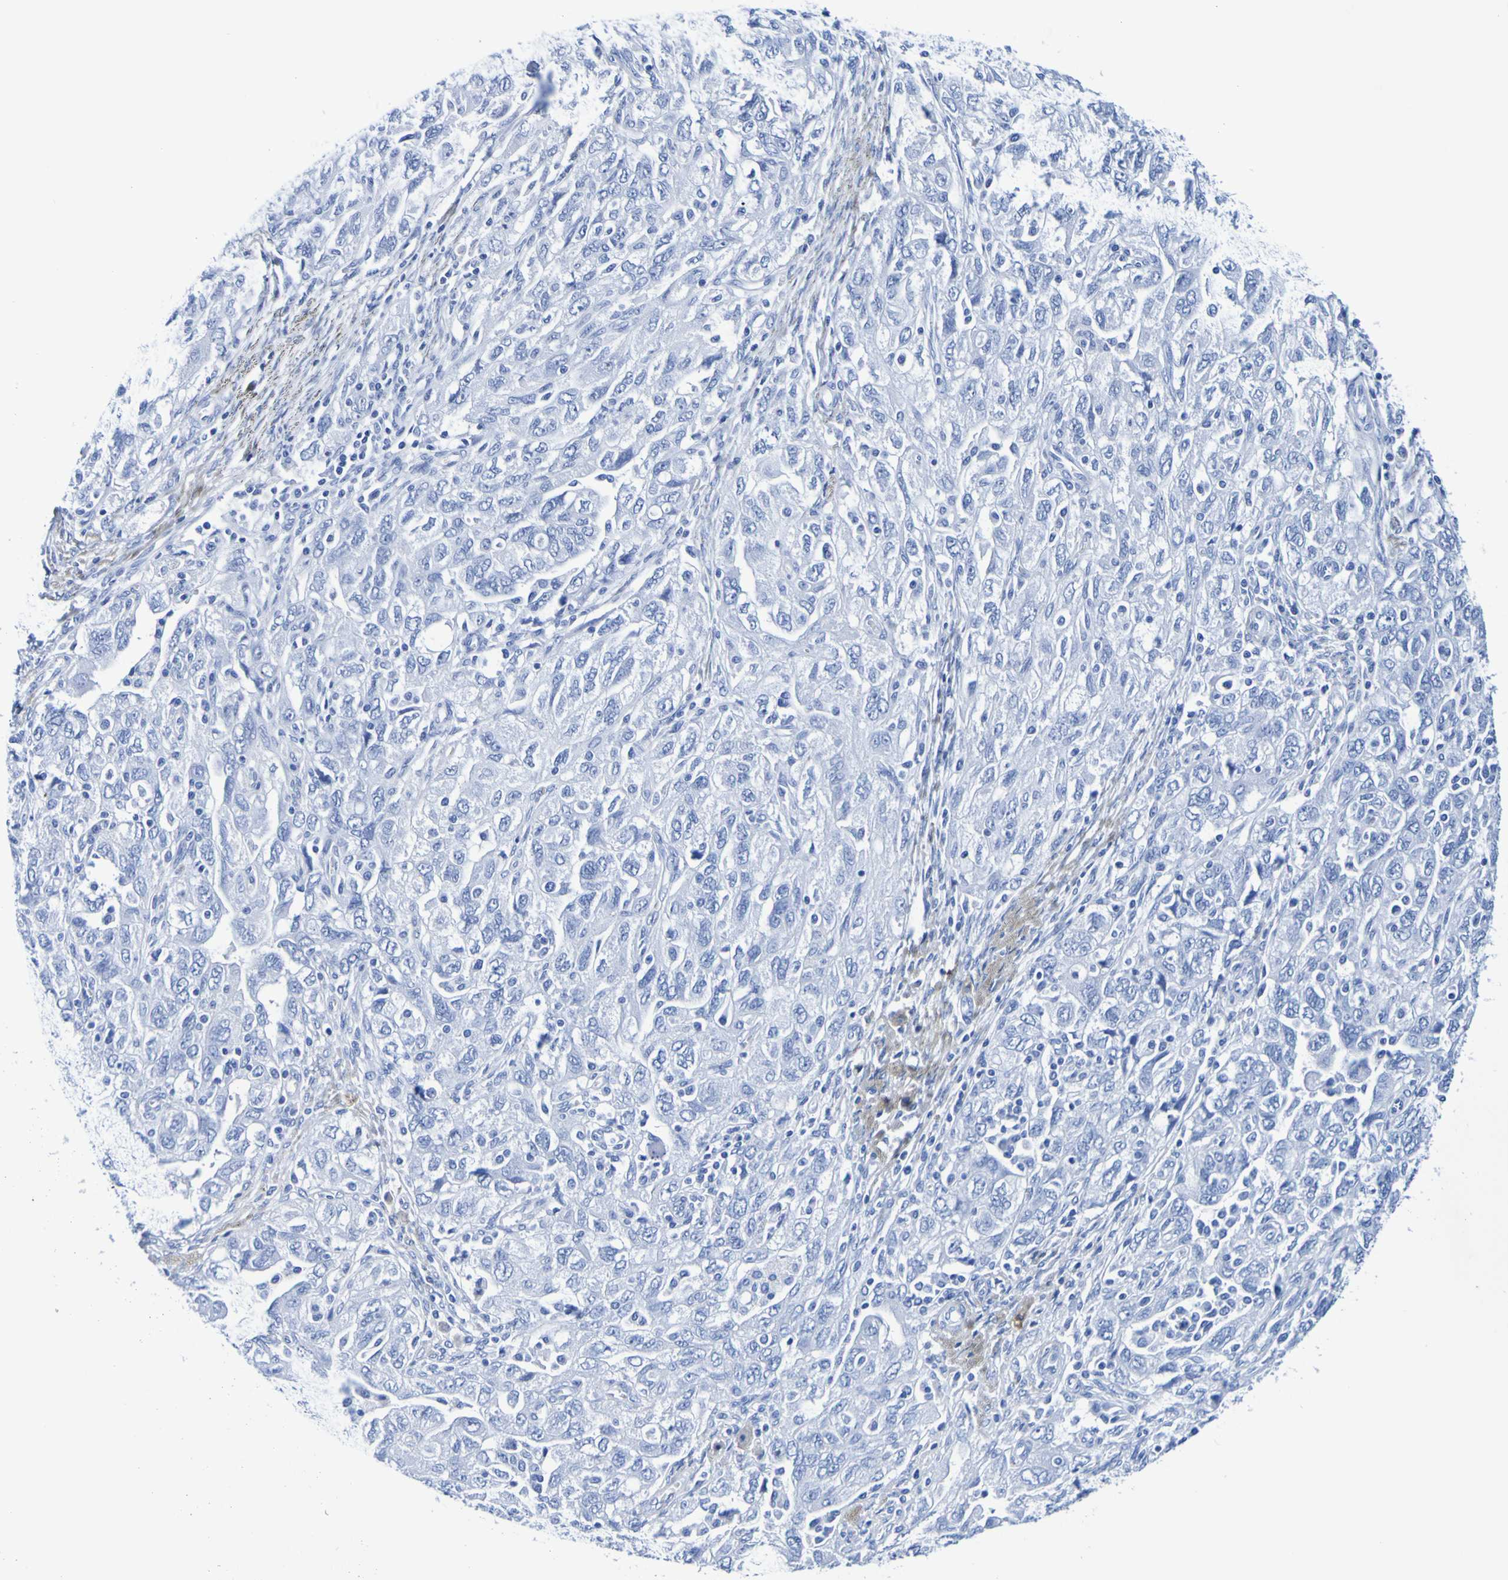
{"staining": {"intensity": "negative", "quantity": "none", "location": "none"}, "tissue": "ovarian cancer", "cell_type": "Tumor cells", "image_type": "cancer", "snomed": [{"axis": "morphology", "description": "Carcinoma, NOS"}, {"axis": "morphology", "description": "Cystadenocarcinoma, serous, NOS"}, {"axis": "topography", "description": "Ovary"}], "caption": "IHC histopathology image of neoplastic tissue: human ovarian cancer (serous cystadenocarcinoma) stained with DAB (3,3'-diaminobenzidine) shows no significant protein staining in tumor cells.", "gene": "DPEP1", "patient": {"sex": "female", "age": 69}}